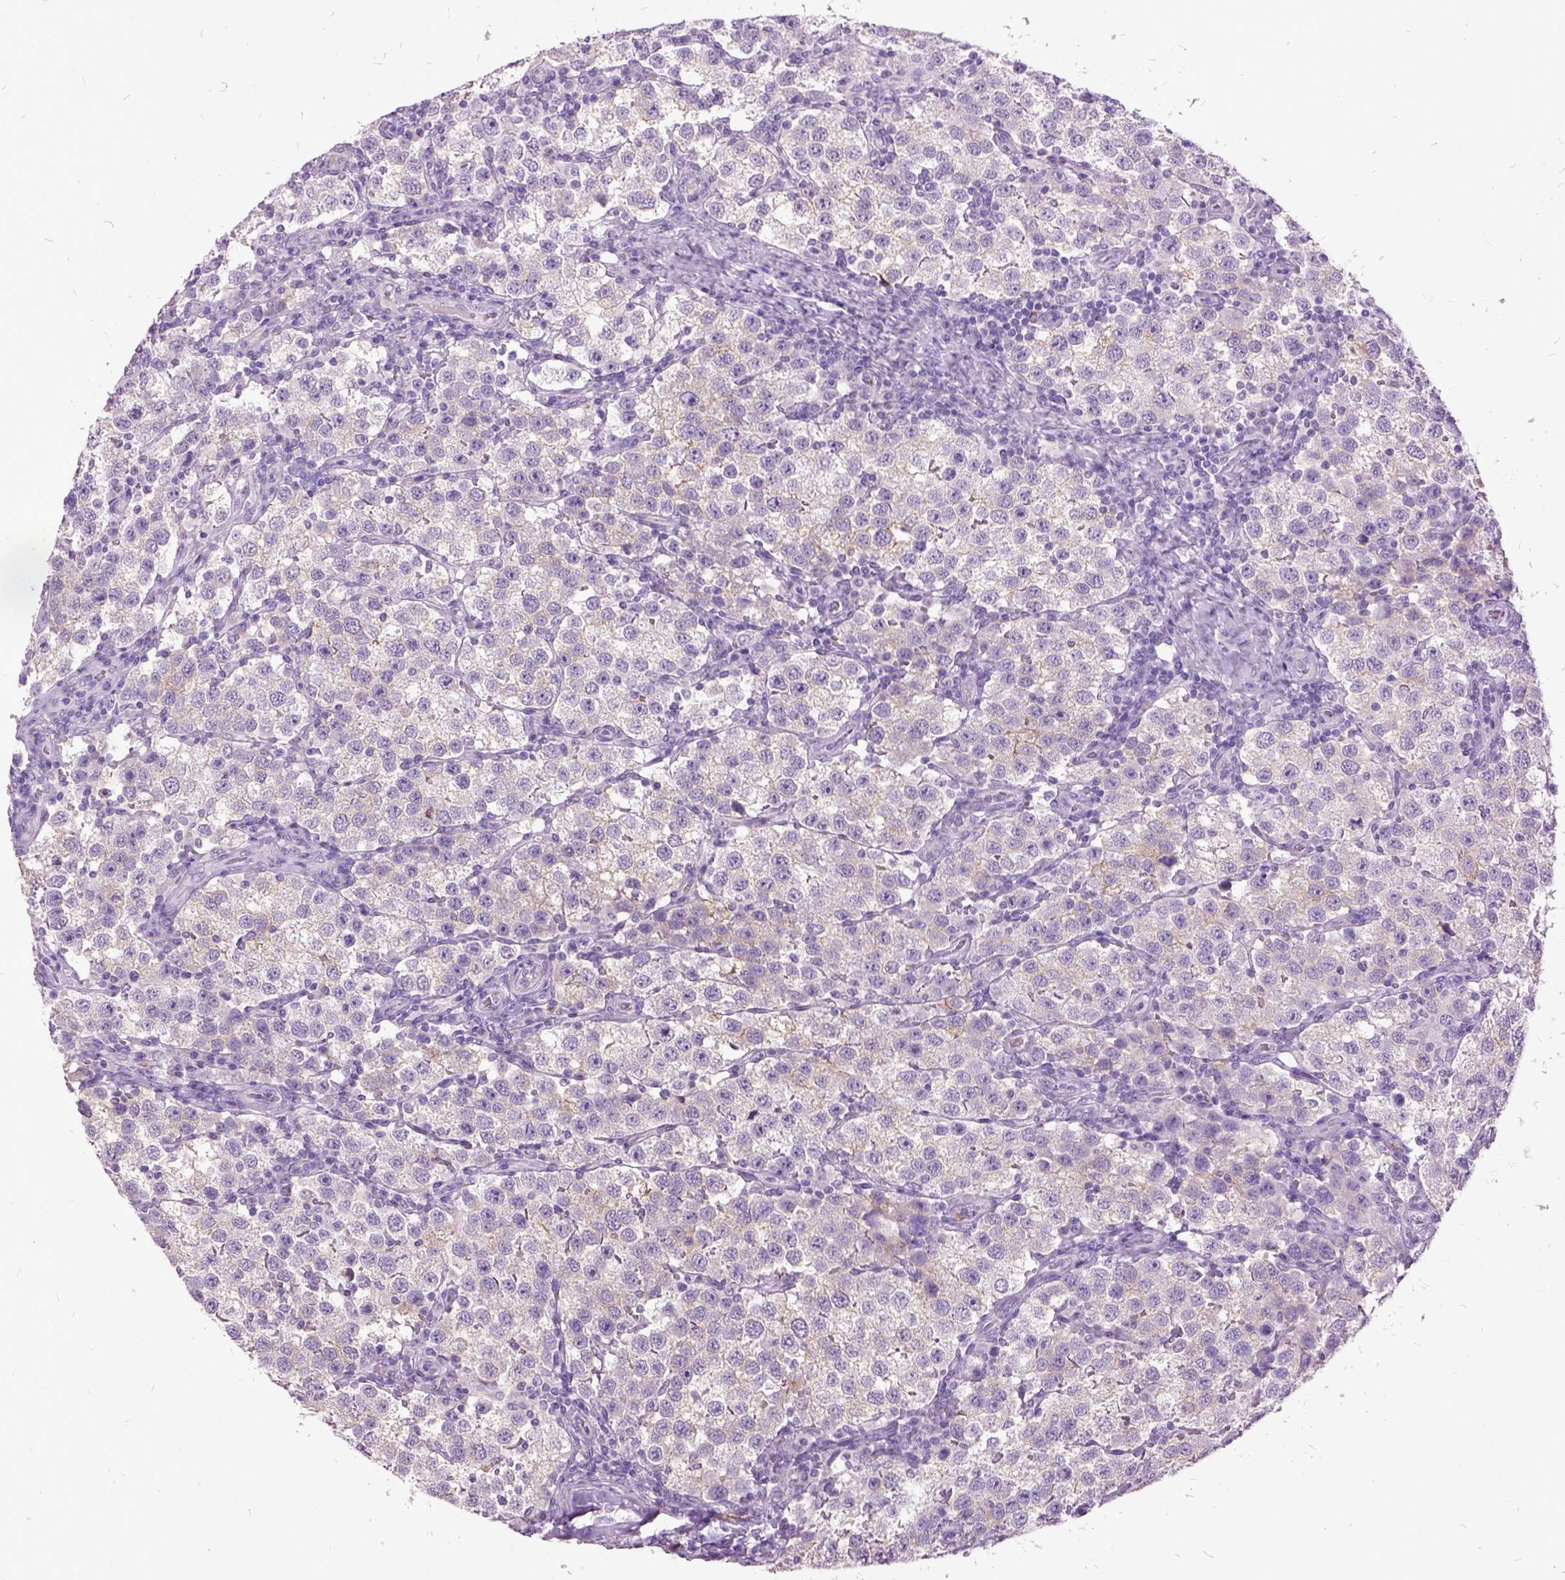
{"staining": {"intensity": "negative", "quantity": "none", "location": "none"}, "tissue": "testis cancer", "cell_type": "Tumor cells", "image_type": "cancer", "snomed": [{"axis": "morphology", "description": "Seminoma, NOS"}, {"axis": "topography", "description": "Testis"}], "caption": "IHC image of neoplastic tissue: seminoma (testis) stained with DAB (3,3'-diaminobenzidine) reveals no significant protein expression in tumor cells. (DAB (3,3'-diaminobenzidine) immunohistochemistry with hematoxylin counter stain).", "gene": "MME", "patient": {"sex": "male", "age": 37}}